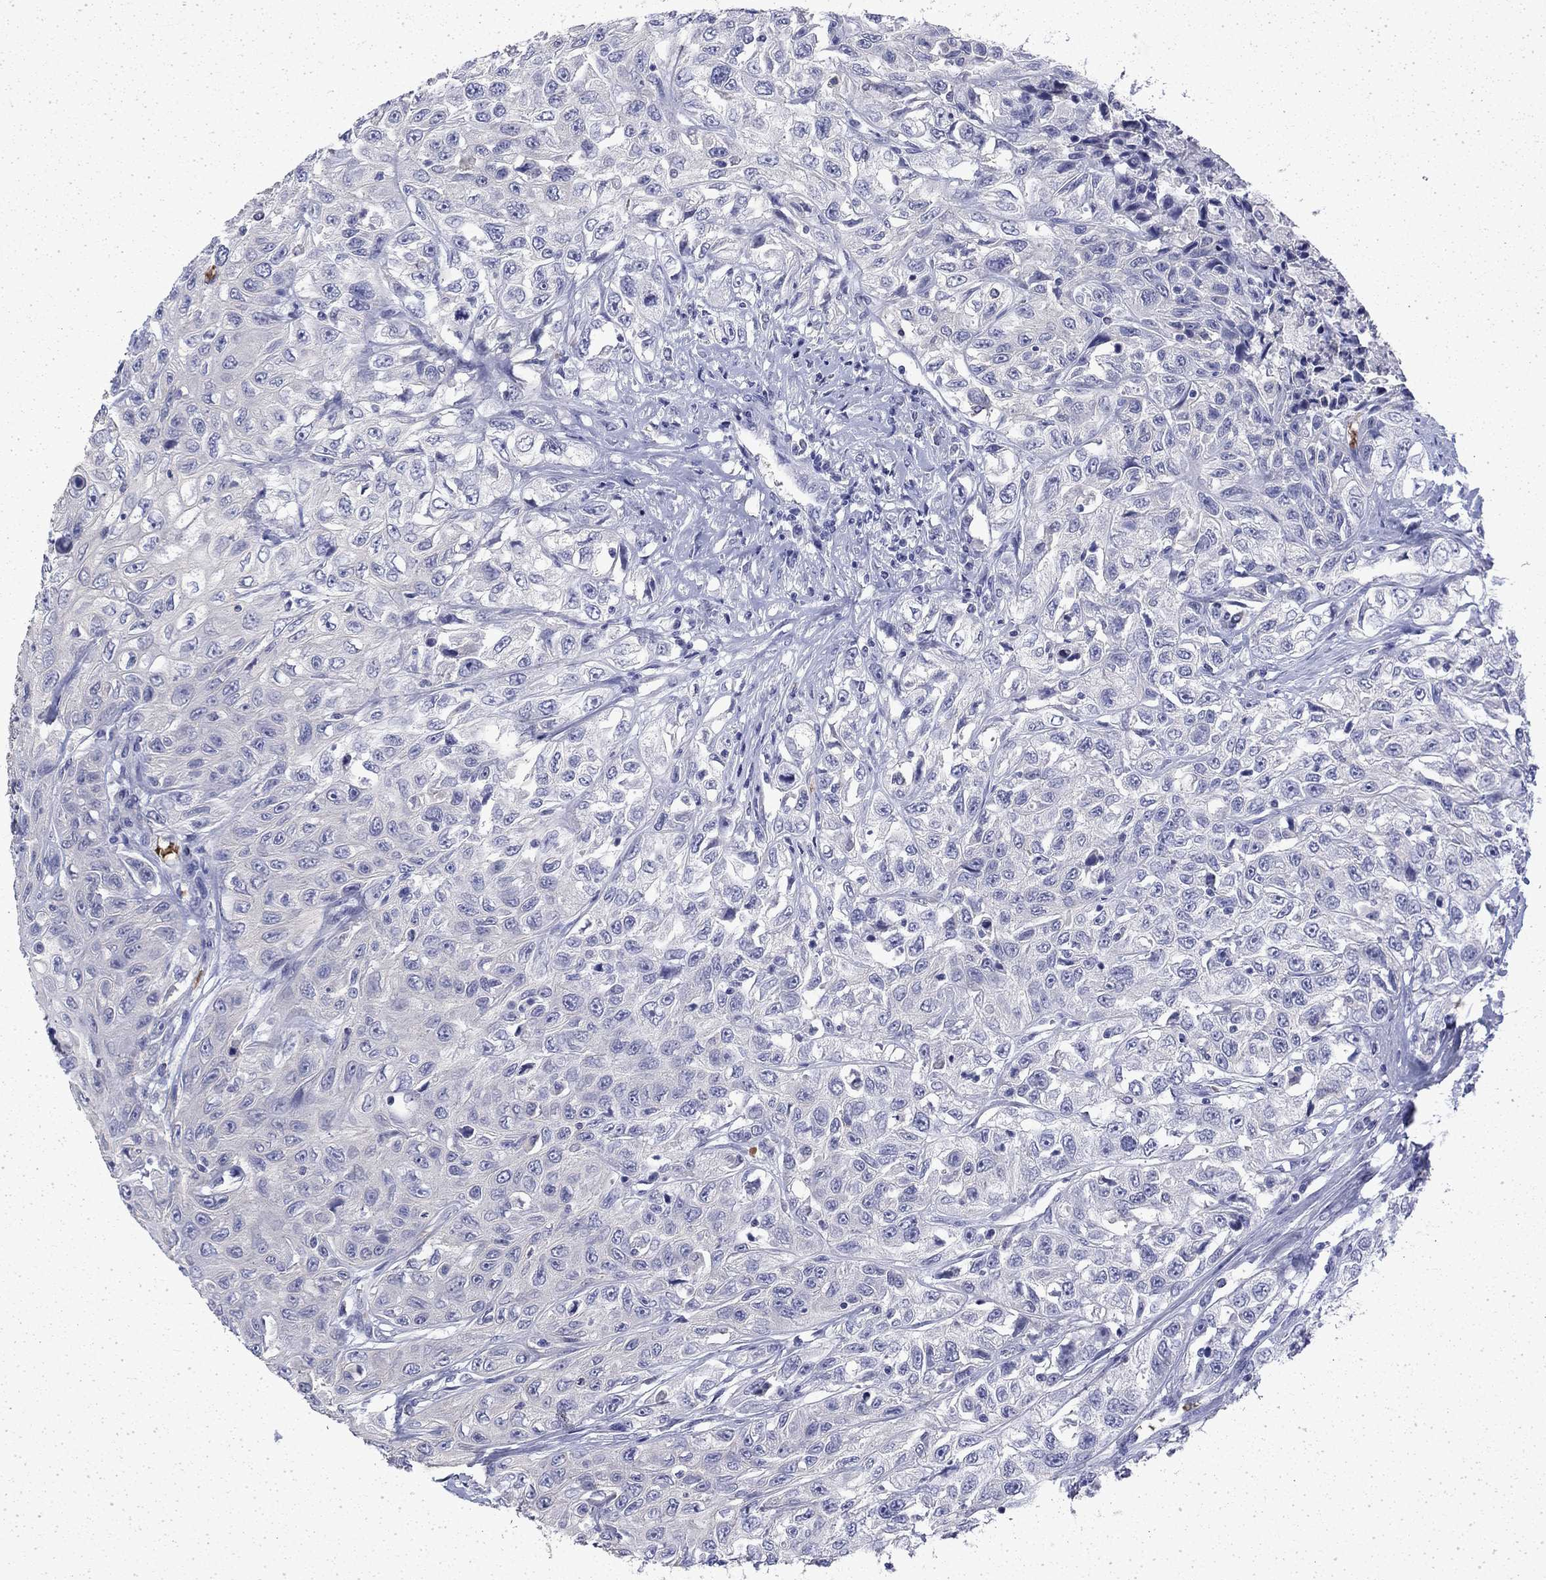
{"staining": {"intensity": "negative", "quantity": "none", "location": "none"}, "tissue": "urothelial cancer", "cell_type": "Tumor cells", "image_type": "cancer", "snomed": [{"axis": "morphology", "description": "Urothelial carcinoma, High grade"}, {"axis": "topography", "description": "Urinary bladder"}], "caption": "There is no significant staining in tumor cells of high-grade urothelial carcinoma.", "gene": "ENPP6", "patient": {"sex": "female", "age": 56}}